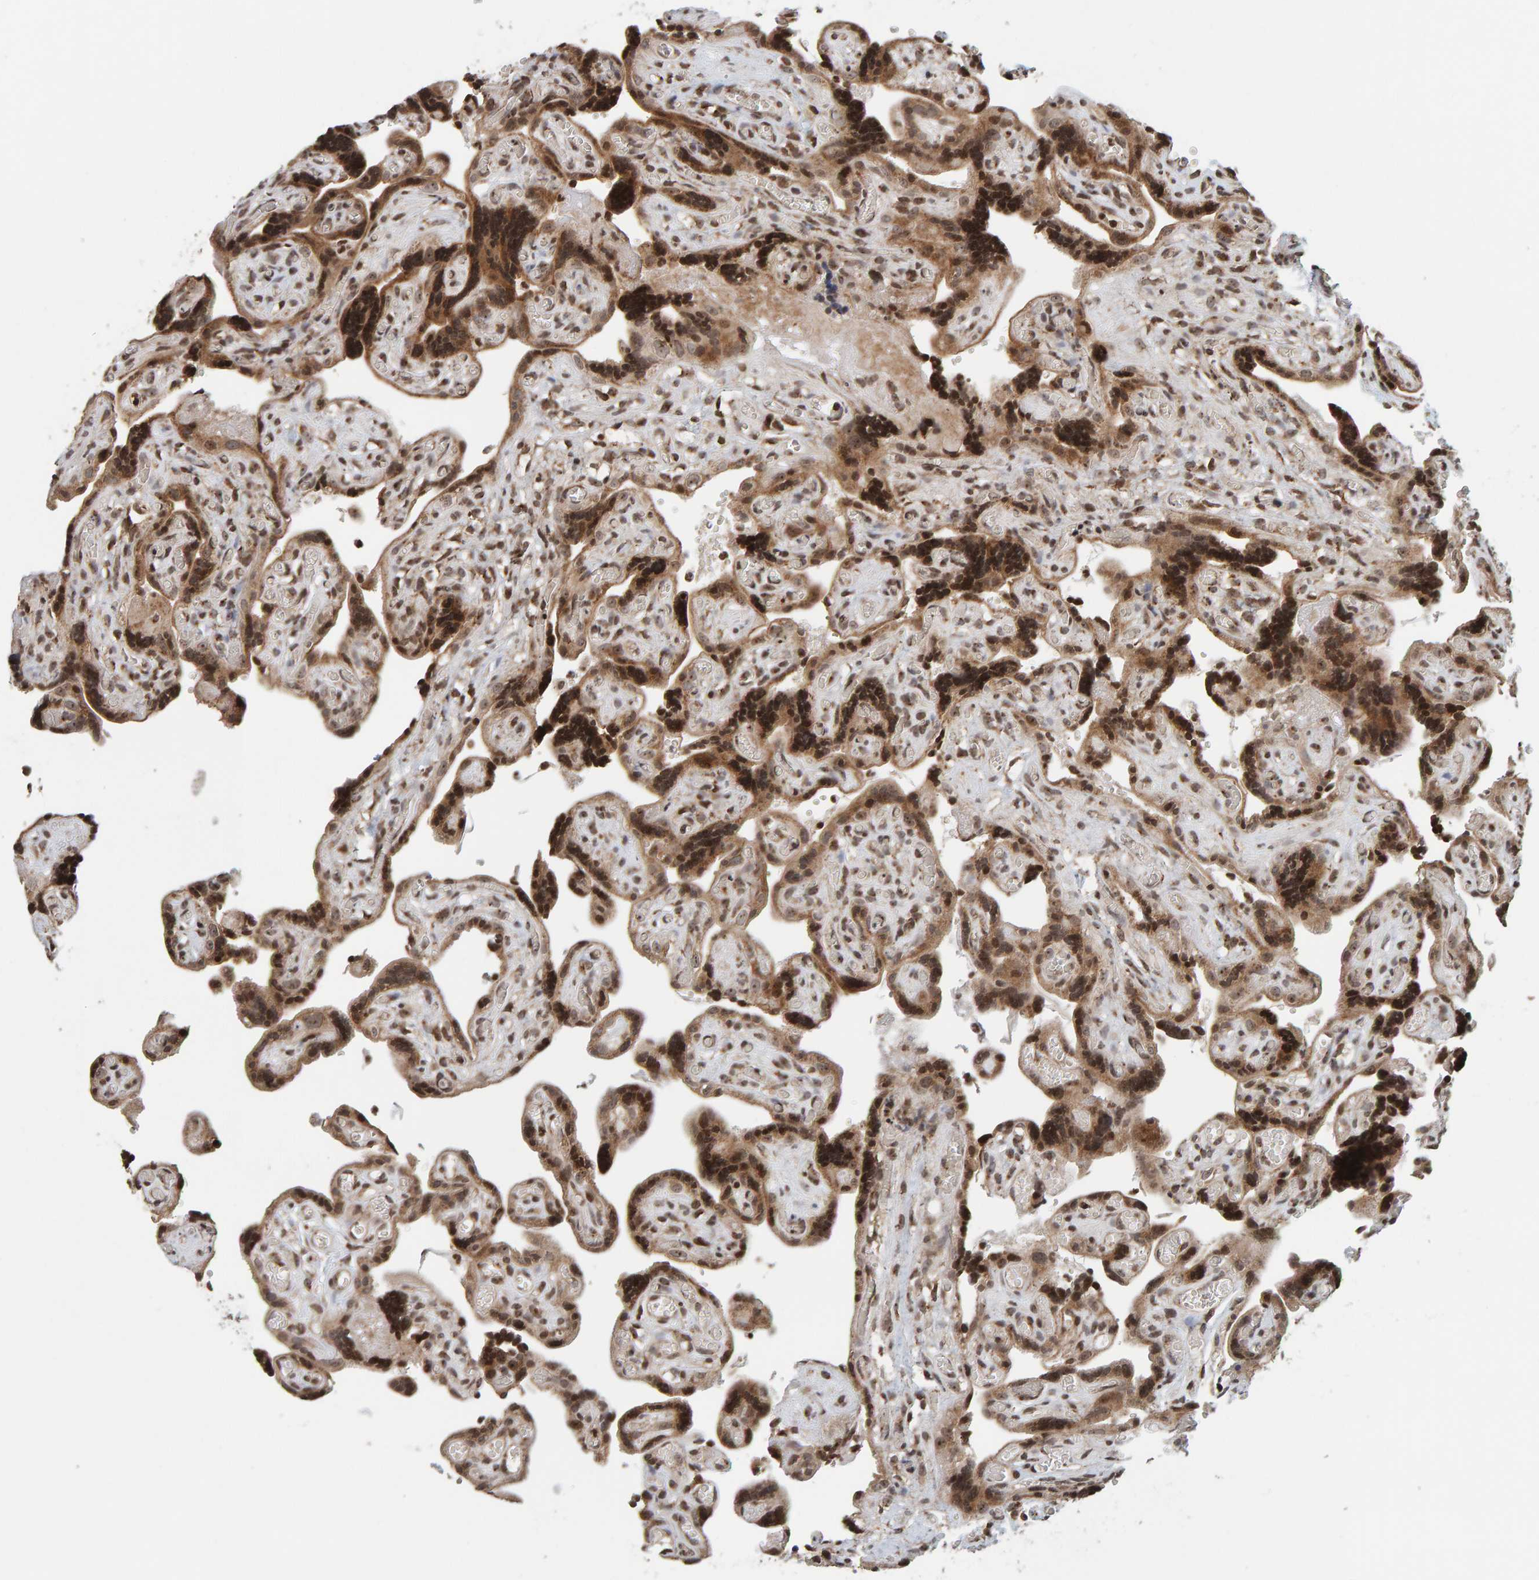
{"staining": {"intensity": "strong", "quantity": ">75%", "location": "cytoplasmic/membranous,nuclear"}, "tissue": "placenta", "cell_type": "Decidual cells", "image_type": "normal", "snomed": [{"axis": "morphology", "description": "Normal tissue, NOS"}, {"axis": "topography", "description": "Placenta"}], "caption": "Normal placenta shows strong cytoplasmic/membranous,nuclear expression in approximately >75% of decidual cells, visualized by immunohistochemistry. Using DAB (brown) and hematoxylin (blue) stains, captured at high magnification using brightfield microscopy.", "gene": "CCDC182", "patient": {"sex": "female", "age": 30}}